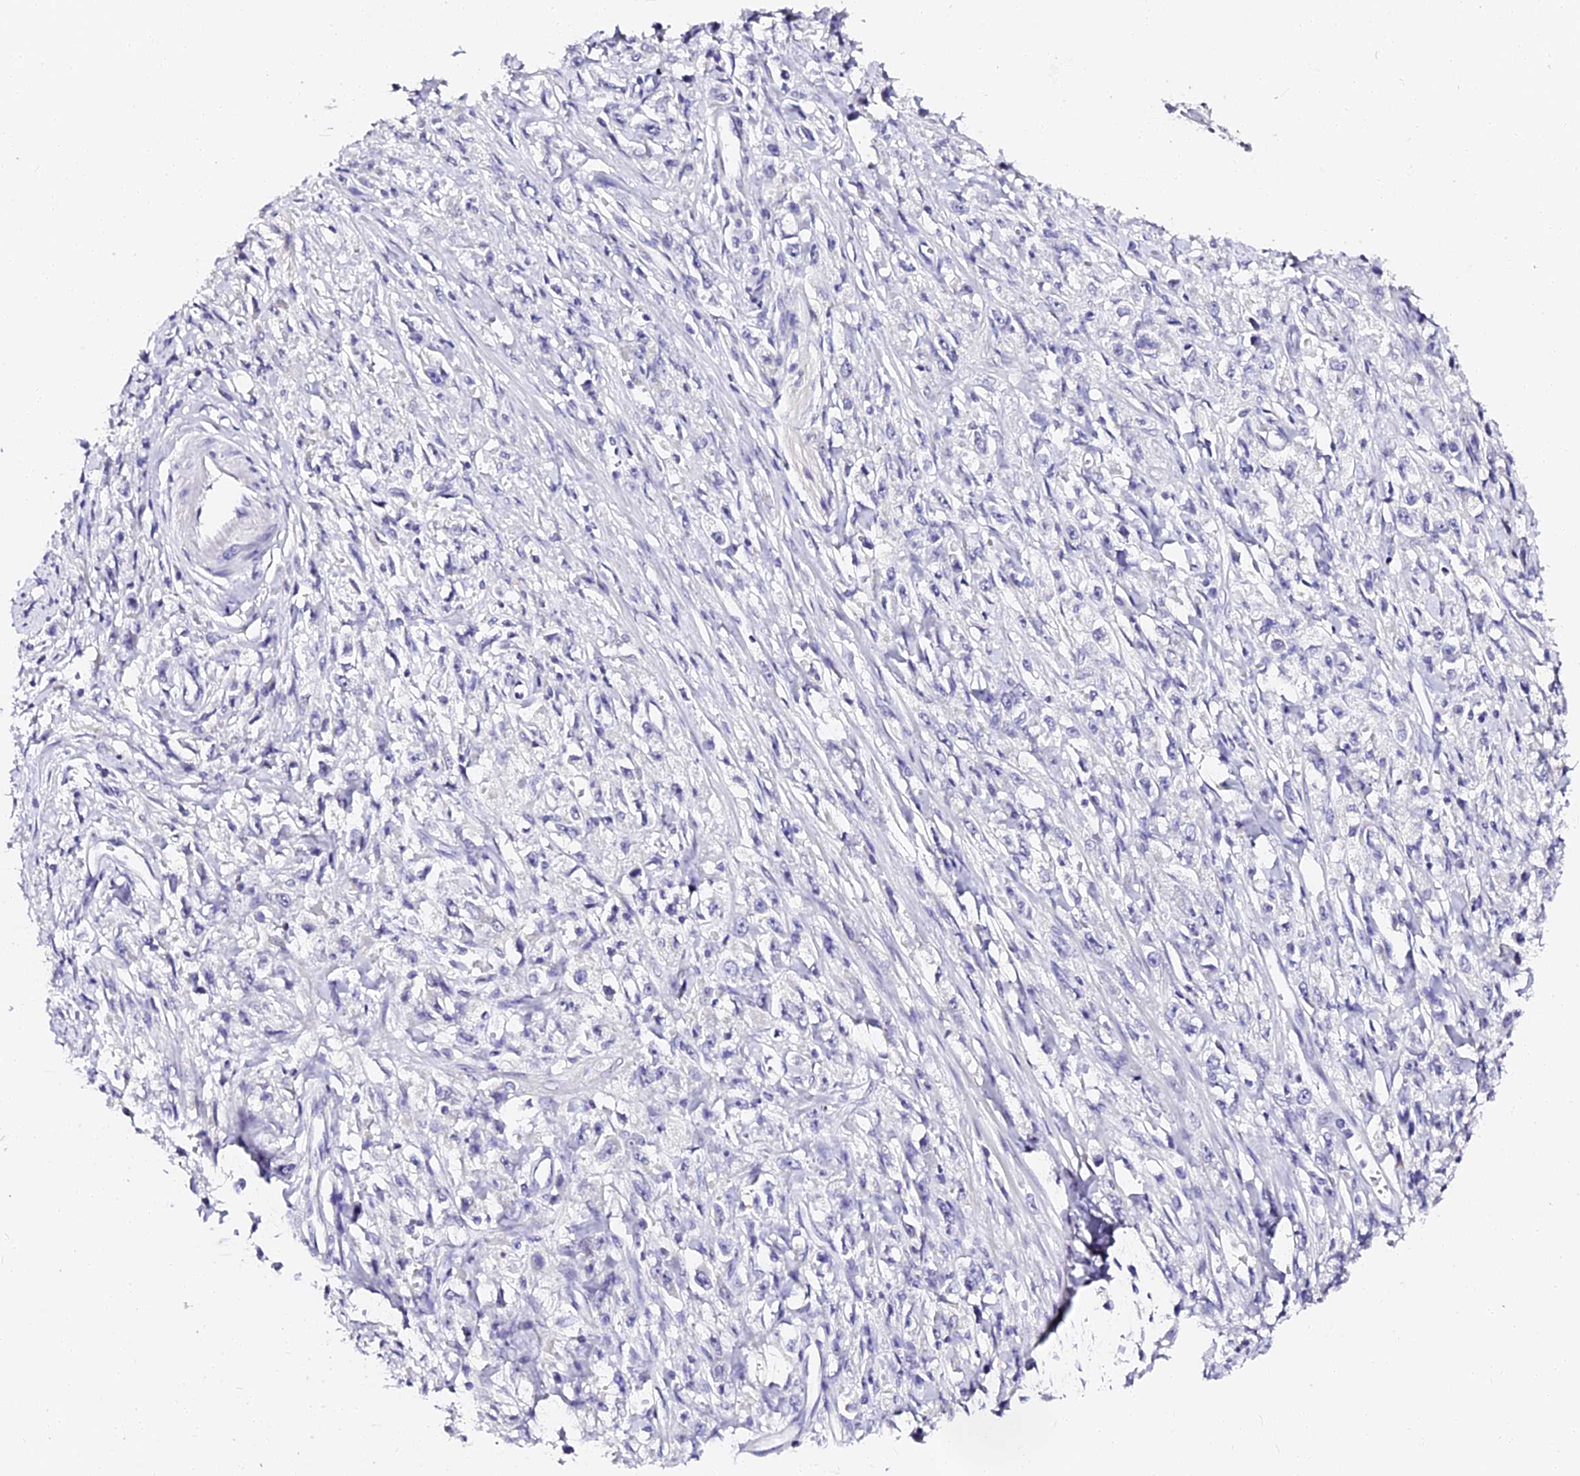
{"staining": {"intensity": "negative", "quantity": "none", "location": "none"}, "tissue": "stomach cancer", "cell_type": "Tumor cells", "image_type": "cancer", "snomed": [{"axis": "morphology", "description": "Adenocarcinoma, NOS"}, {"axis": "topography", "description": "Stomach"}], "caption": "Immunohistochemistry (IHC) of adenocarcinoma (stomach) reveals no staining in tumor cells. (Immunohistochemistry (IHC), brightfield microscopy, high magnification).", "gene": "VPS33B", "patient": {"sex": "female", "age": 59}}